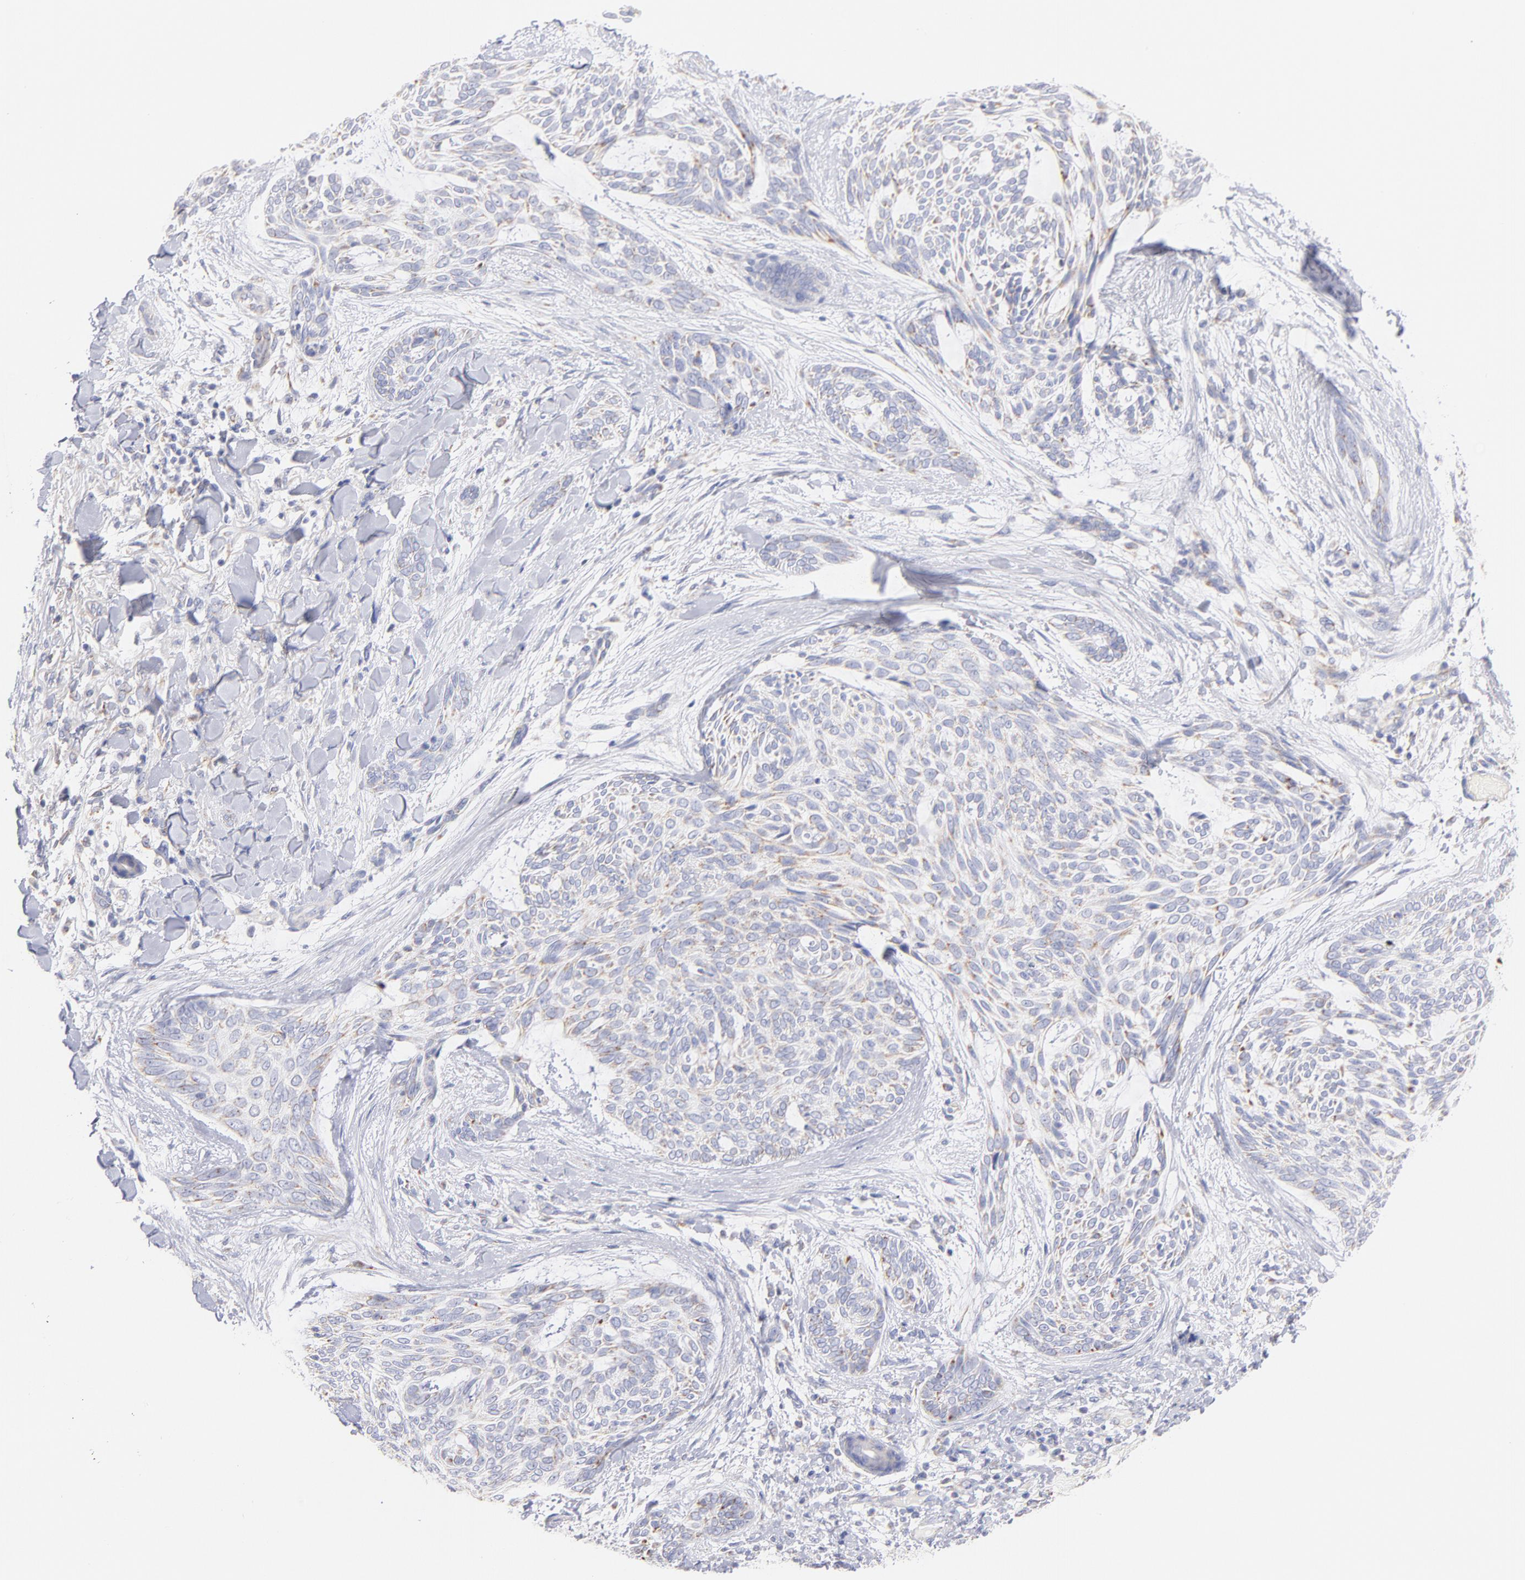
{"staining": {"intensity": "weak", "quantity": "<25%", "location": "cytoplasmic/membranous"}, "tissue": "skin cancer", "cell_type": "Tumor cells", "image_type": "cancer", "snomed": [{"axis": "morphology", "description": "Normal tissue, NOS"}, {"axis": "morphology", "description": "Basal cell carcinoma"}, {"axis": "topography", "description": "Skin"}], "caption": "A photomicrograph of skin cancer stained for a protein displays no brown staining in tumor cells.", "gene": "AIFM1", "patient": {"sex": "female", "age": 71}}